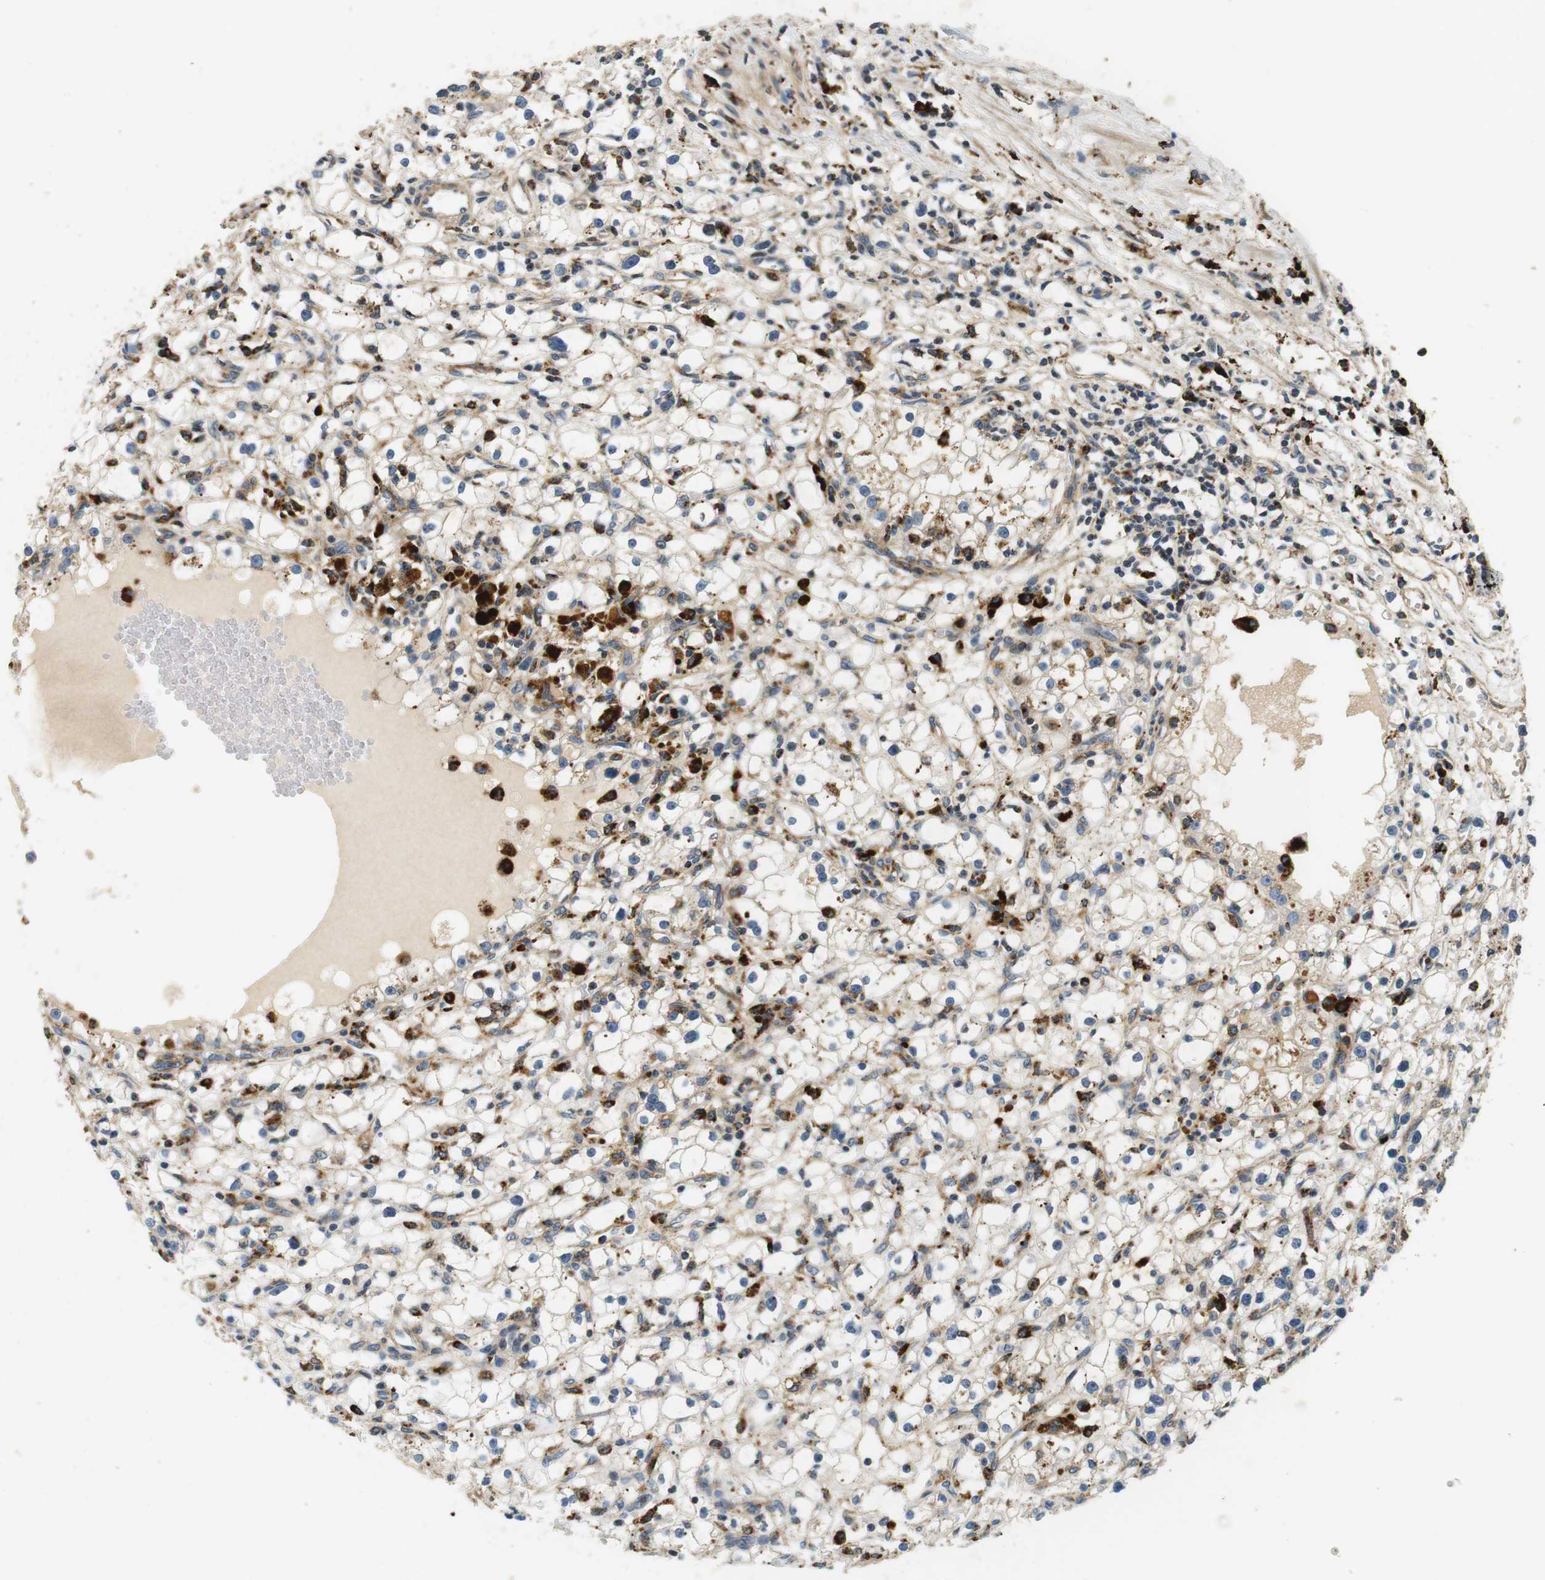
{"staining": {"intensity": "moderate", "quantity": "<25%", "location": "cytoplasmic/membranous,nuclear"}, "tissue": "renal cancer", "cell_type": "Tumor cells", "image_type": "cancer", "snomed": [{"axis": "morphology", "description": "Adenocarcinoma, NOS"}, {"axis": "topography", "description": "Kidney"}], "caption": "Immunohistochemical staining of human adenocarcinoma (renal) demonstrates moderate cytoplasmic/membranous and nuclear protein positivity in approximately <25% of tumor cells.", "gene": "TXNRD1", "patient": {"sex": "male", "age": 56}}